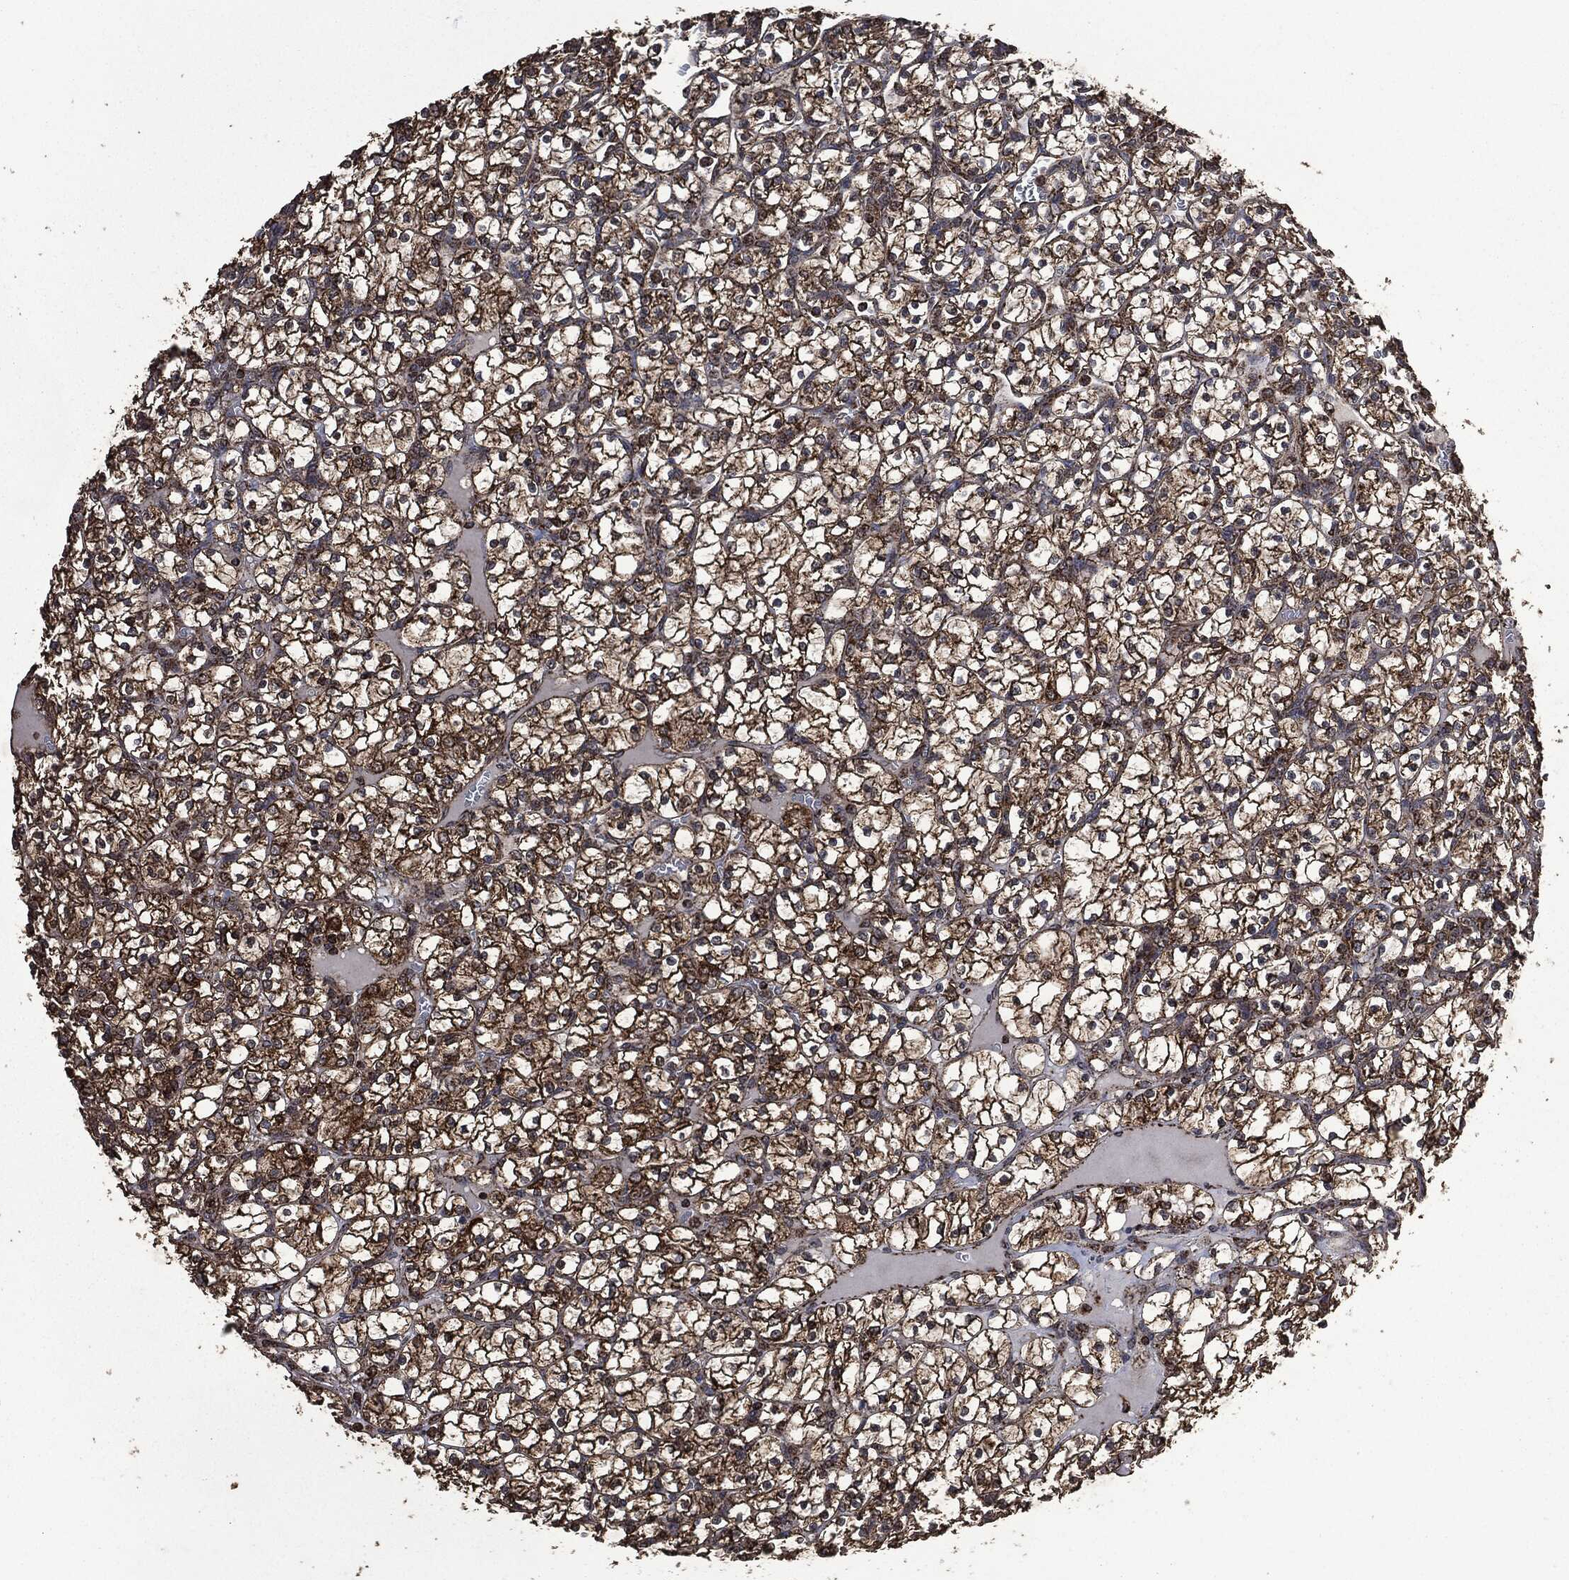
{"staining": {"intensity": "strong", "quantity": ">75%", "location": "cytoplasmic/membranous"}, "tissue": "renal cancer", "cell_type": "Tumor cells", "image_type": "cancer", "snomed": [{"axis": "morphology", "description": "Adenocarcinoma, NOS"}, {"axis": "topography", "description": "Kidney"}], "caption": "Tumor cells show strong cytoplasmic/membranous expression in about >75% of cells in renal cancer (adenocarcinoma).", "gene": "LIG3", "patient": {"sex": "female", "age": 89}}